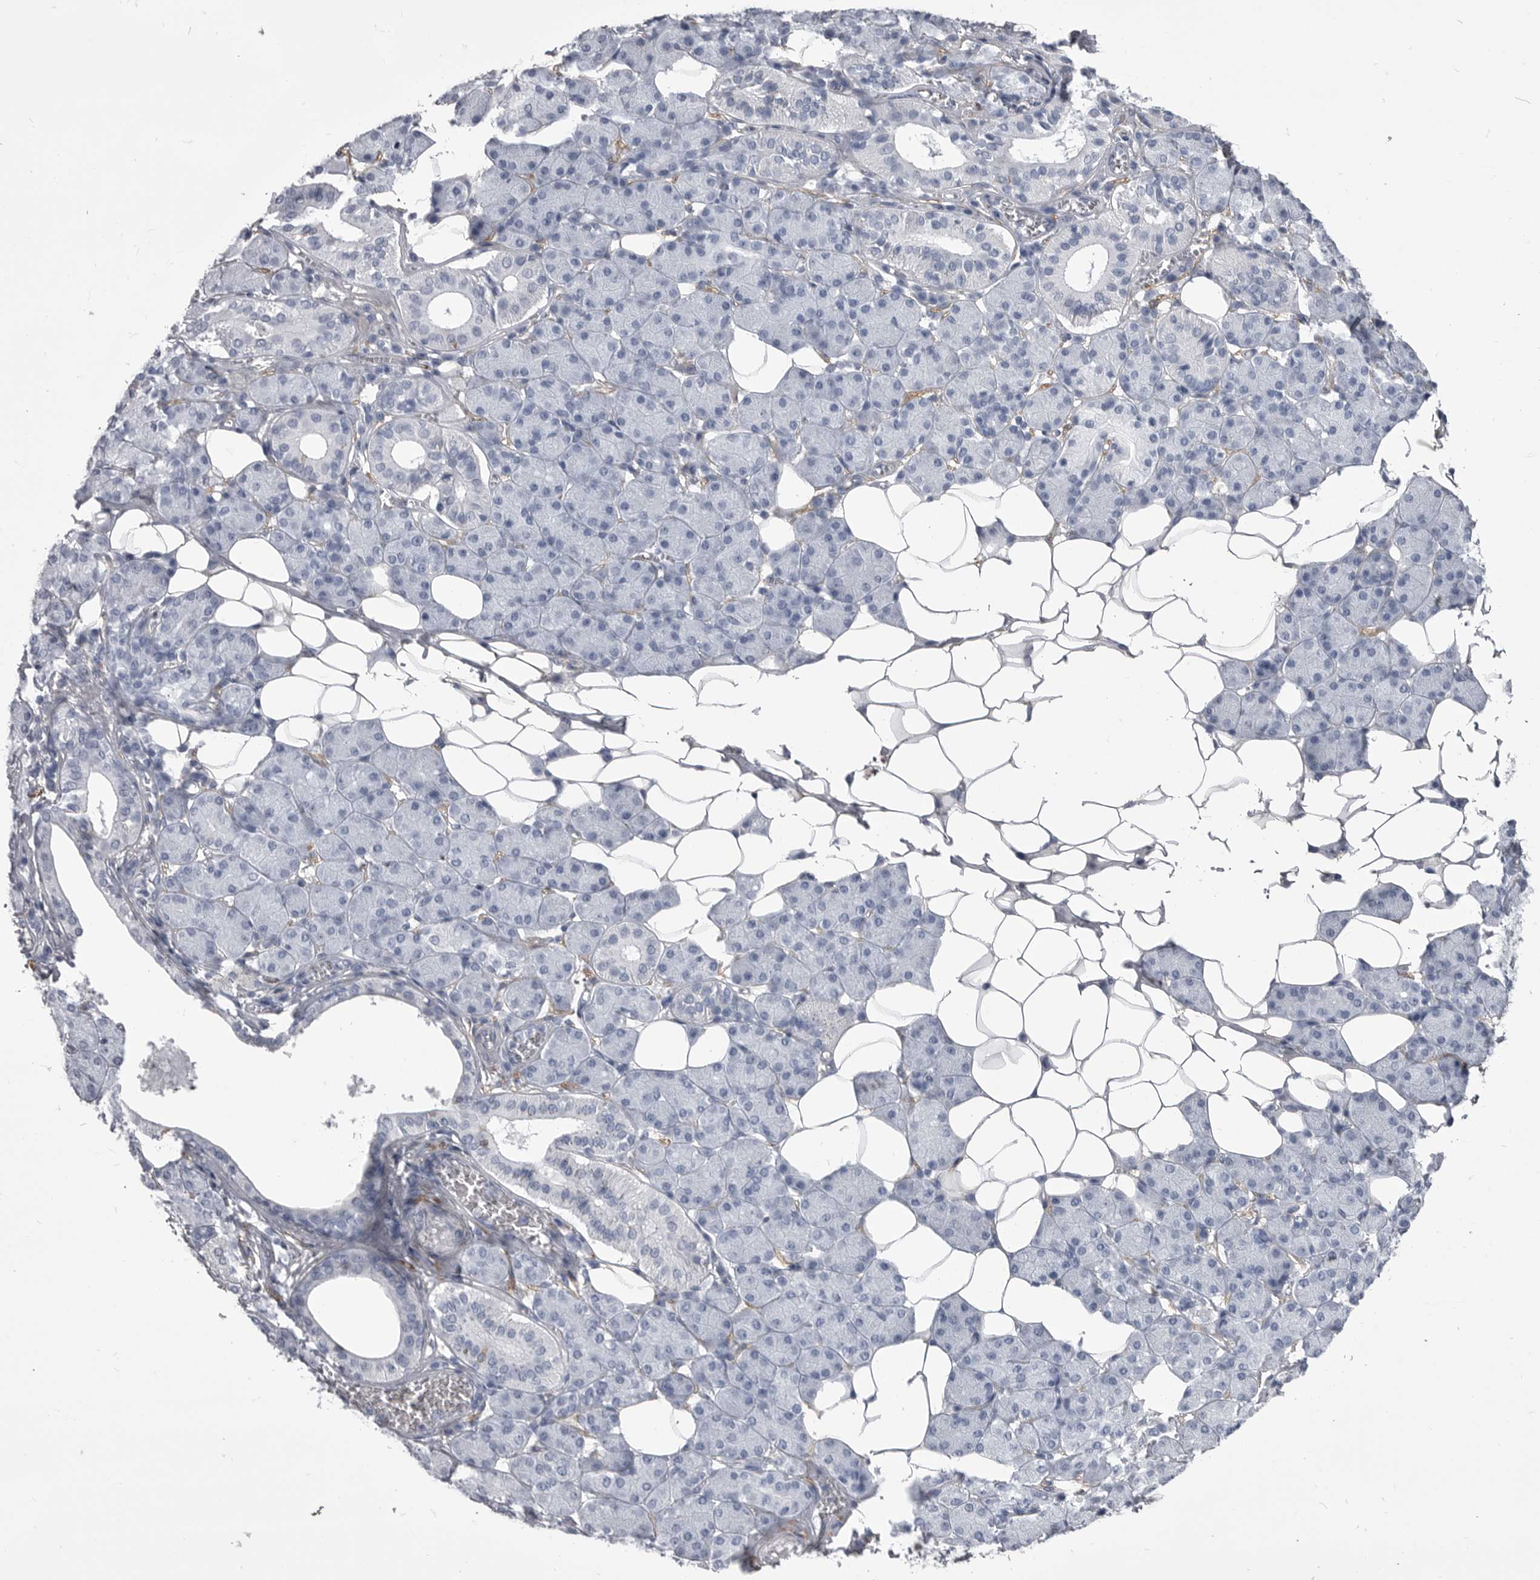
{"staining": {"intensity": "negative", "quantity": "none", "location": "none"}, "tissue": "salivary gland", "cell_type": "Glandular cells", "image_type": "normal", "snomed": [{"axis": "morphology", "description": "Normal tissue, NOS"}, {"axis": "topography", "description": "Salivary gland"}], "caption": "Photomicrograph shows no protein positivity in glandular cells of unremarkable salivary gland. (DAB immunohistochemistry (IHC) with hematoxylin counter stain).", "gene": "ANK2", "patient": {"sex": "female", "age": 33}}